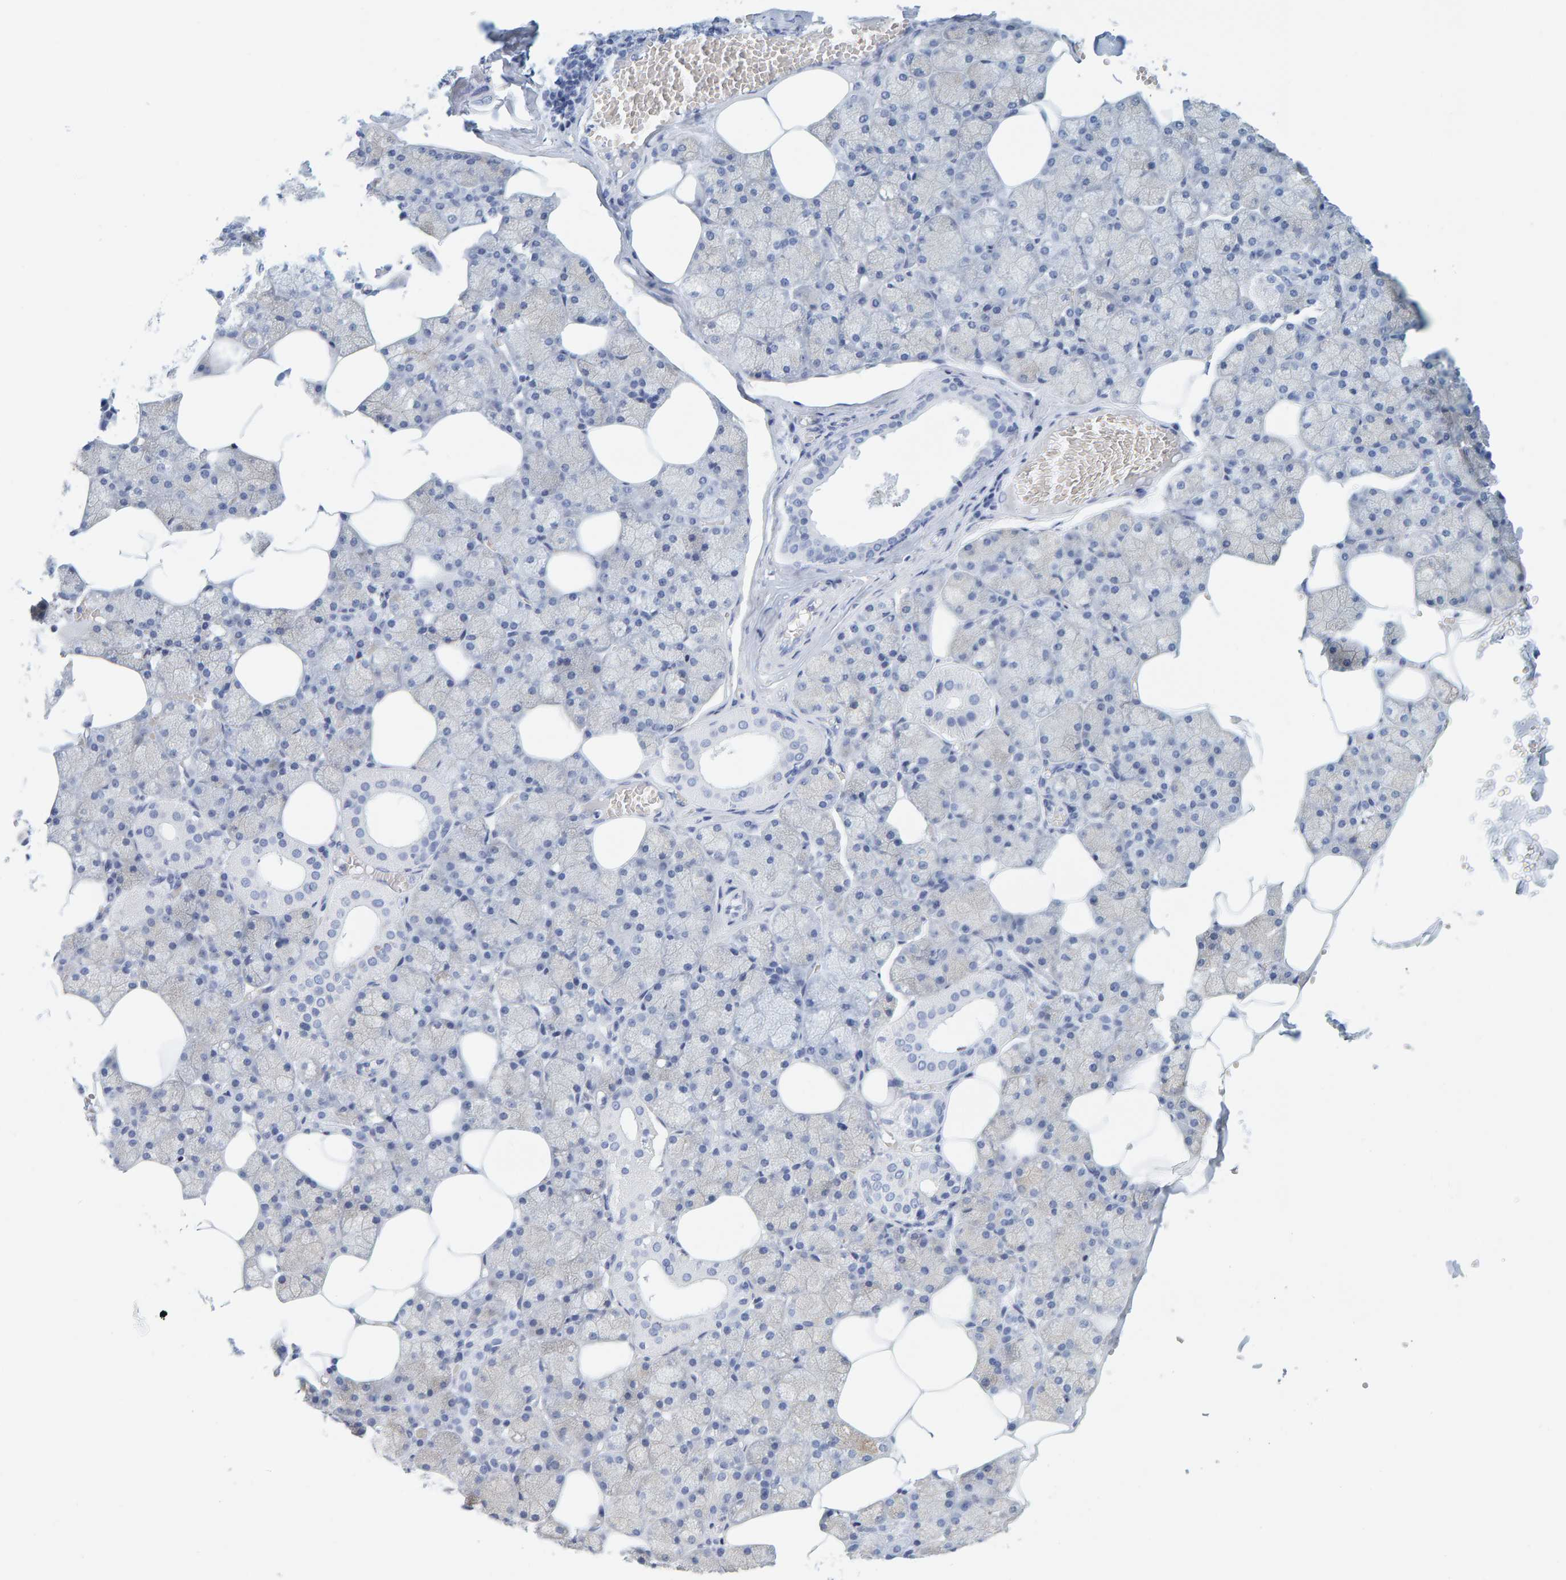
{"staining": {"intensity": "negative", "quantity": "none", "location": "none"}, "tissue": "salivary gland", "cell_type": "Glandular cells", "image_type": "normal", "snomed": [{"axis": "morphology", "description": "Normal tissue, NOS"}, {"axis": "topography", "description": "Salivary gland"}], "caption": "Human salivary gland stained for a protein using IHC demonstrates no staining in glandular cells.", "gene": "SFTPC", "patient": {"sex": "male", "age": 62}}